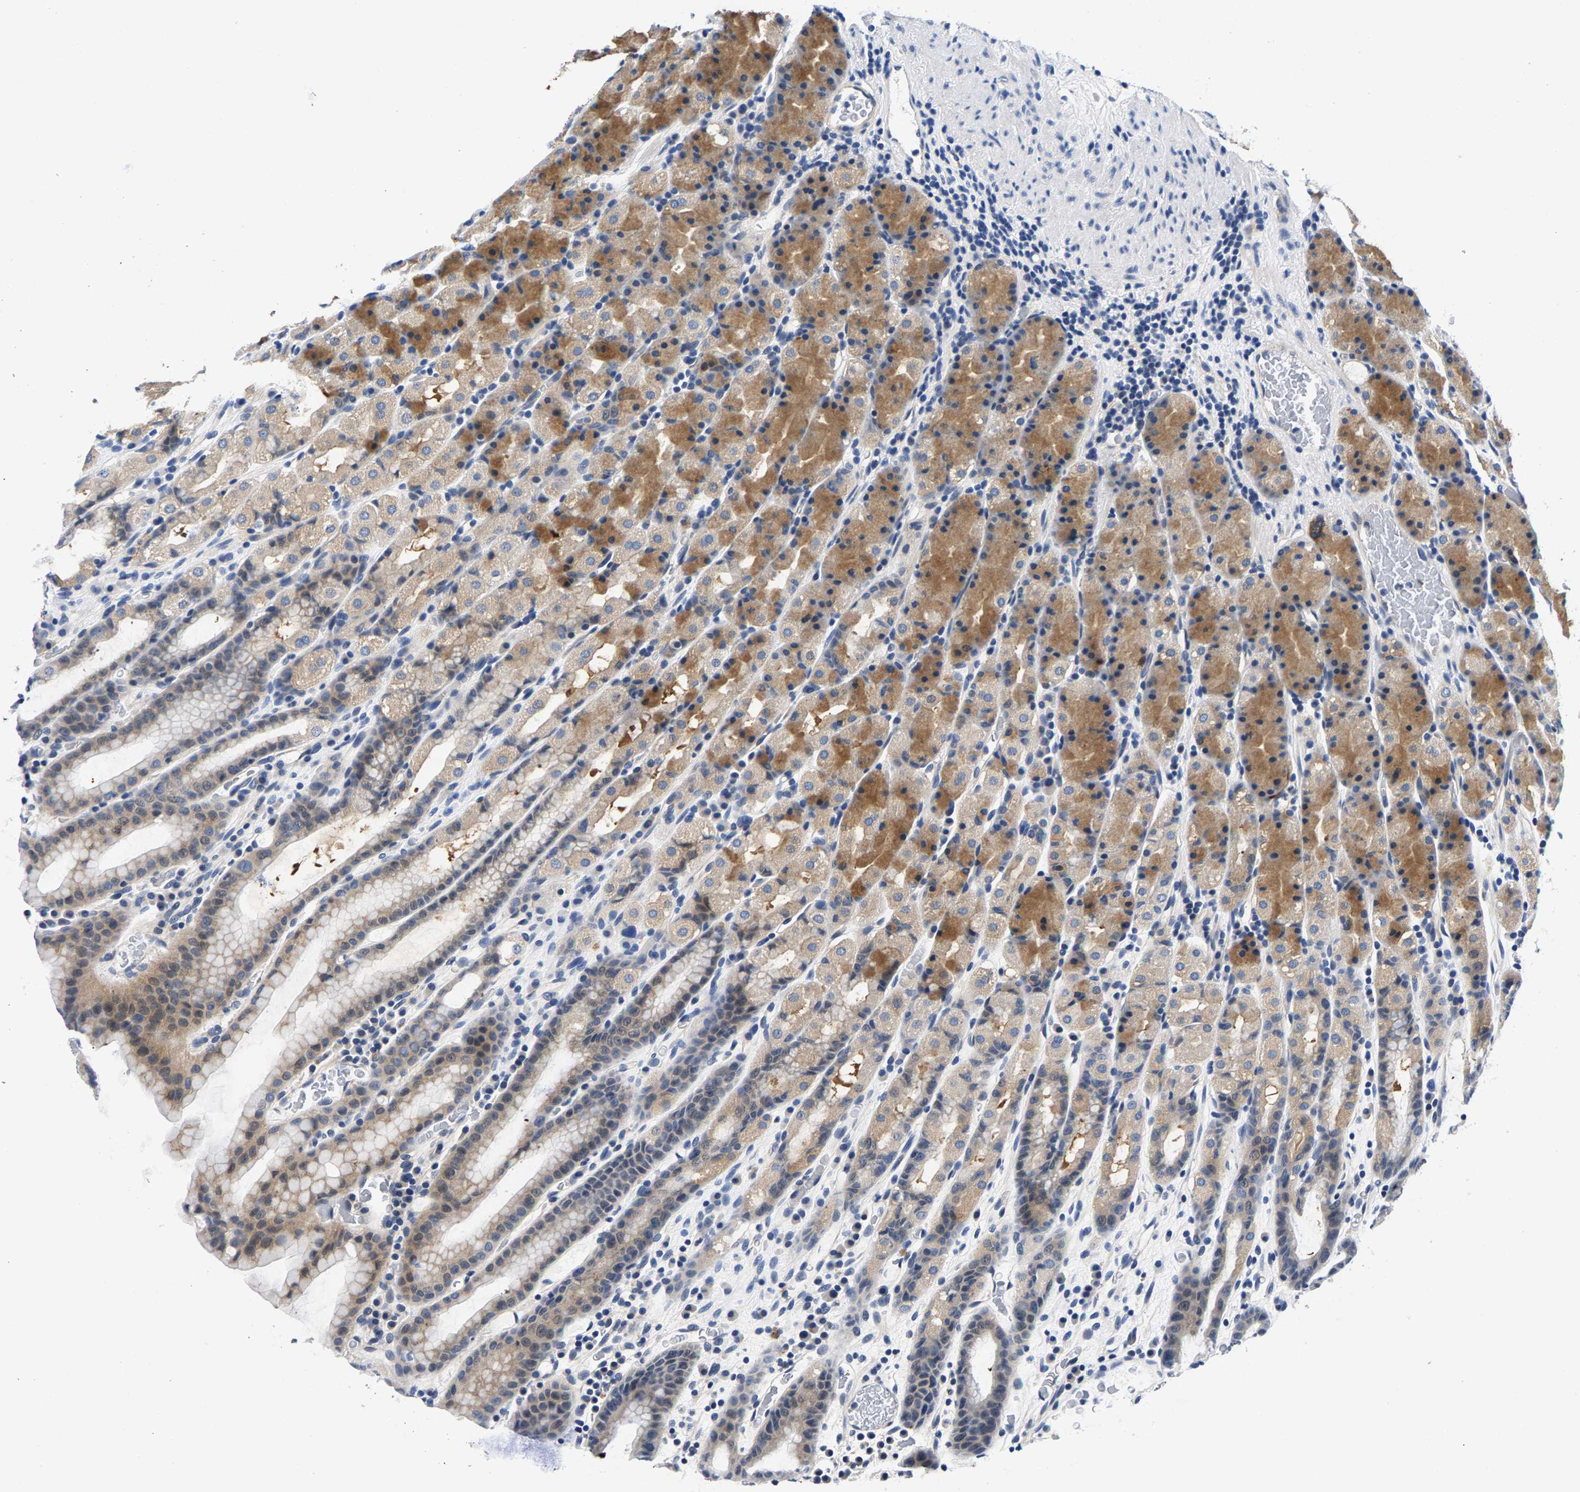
{"staining": {"intensity": "moderate", "quantity": "25%-75%", "location": "cytoplasmic/membranous"}, "tissue": "stomach", "cell_type": "Glandular cells", "image_type": "normal", "snomed": [{"axis": "morphology", "description": "Normal tissue, NOS"}, {"axis": "topography", "description": "Stomach, upper"}], "caption": "Immunohistochemical staining of unremarkable human stomach shows 25%-75% levels of moderate cytoplasmic/membranous protein staining in approximately 25%-75% of glandular cells. (DAB (3,3'-diaminobenzidine) IHC, brown staining for protein, blue staining for nuclei).", "gene": "P2RY4", "patient": {"sex": "male", "age": 68}}